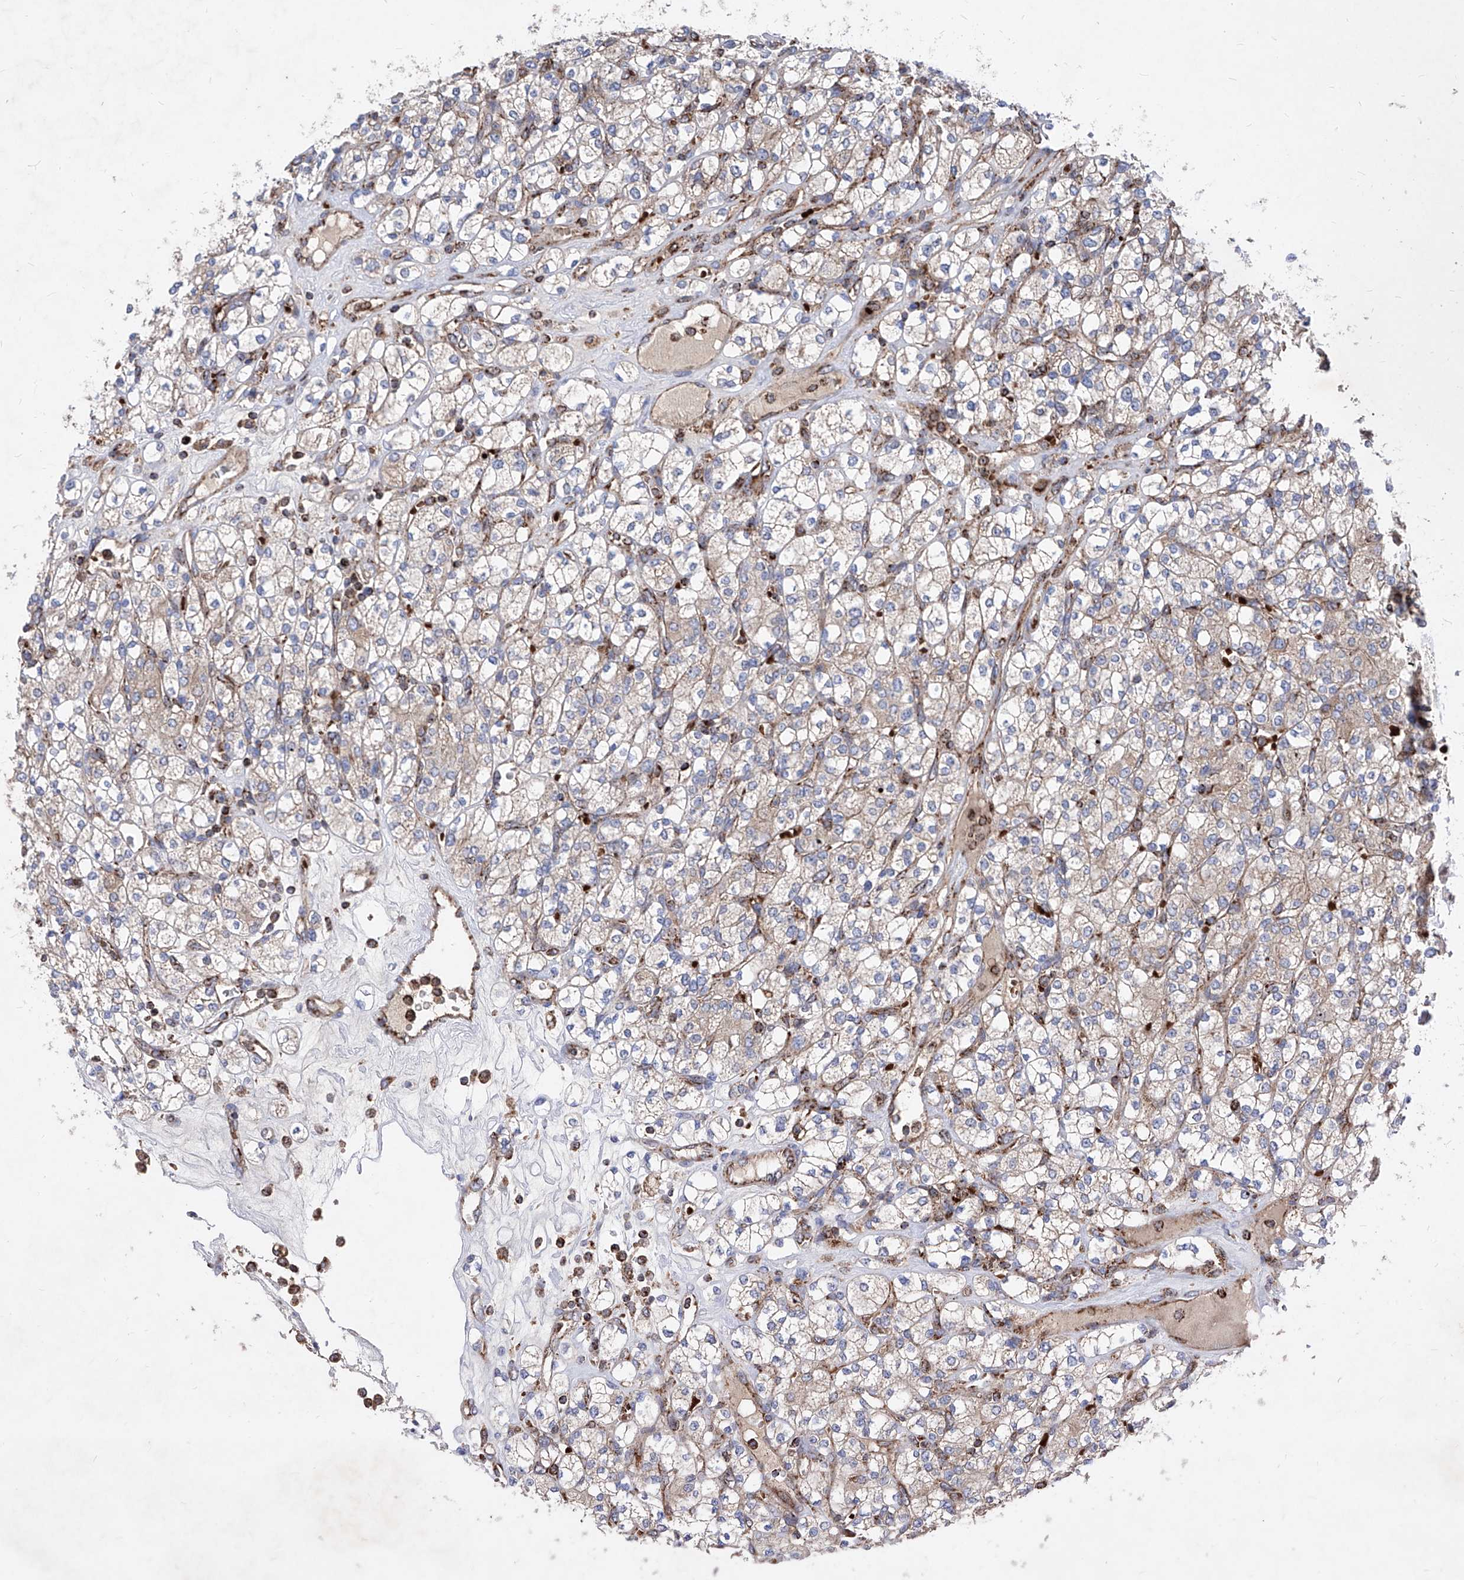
{"staining": {"intensity": "weak", "quantity": "25%-75%", "location": "cytoplasmic/membranous"}, "tissue": "renal cancer", "cell_type": "Tumor cells", "image_type": "cancer", "snomed": [{"axis": "morphology", "description": "Adenocarcinoma, NOS"}, {"axis": "topography", "description": "Kidney"}], "caption": "Protein staining reveals weak cytoplasmic/membranous staining in about 25%-75% of tumor cells in adenocarcinoma (renal).", "gene": "SEMA6A", "patient": {"sex": "male", "age": 77}}